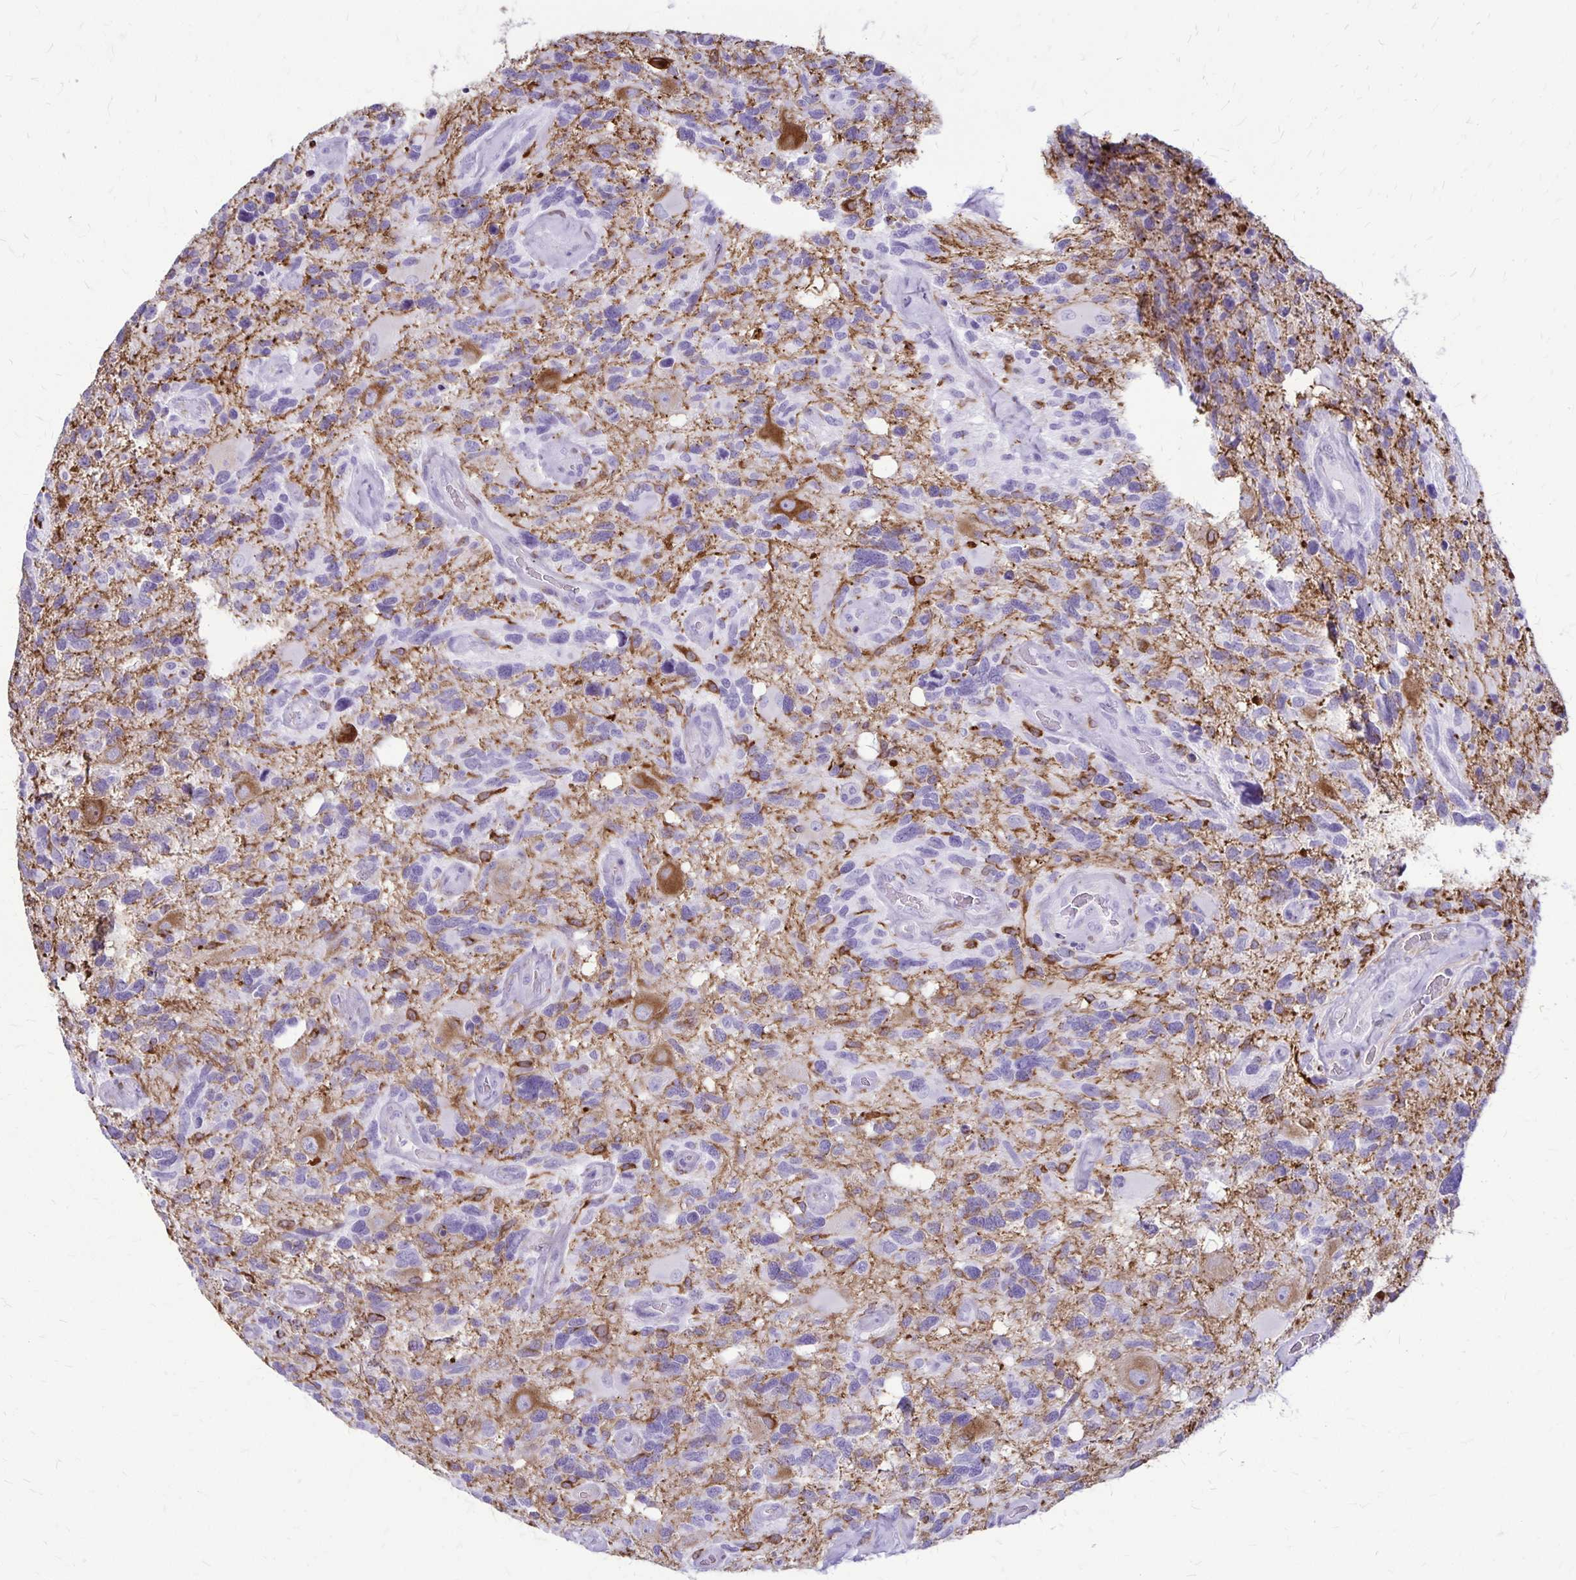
{"staining": {"intensity": "negative", "quantity": "none", "location": "none"}, "tissue": "glioma", "cell_type": "Tumor cells", "image_type": "cancer", "snomed": [{"axis": "morphology", "description": "Glioma, malignant, High grade"}, {"axis": "topography", "description": "Brain"}], "caption": "Human high-grade glioma (malignant) stained for a protein using immunohistochemistry (IHC) shows no positivity in tumor cells.", "gene": "RTN1", "patient": {"sex": "male", "age": 49}}